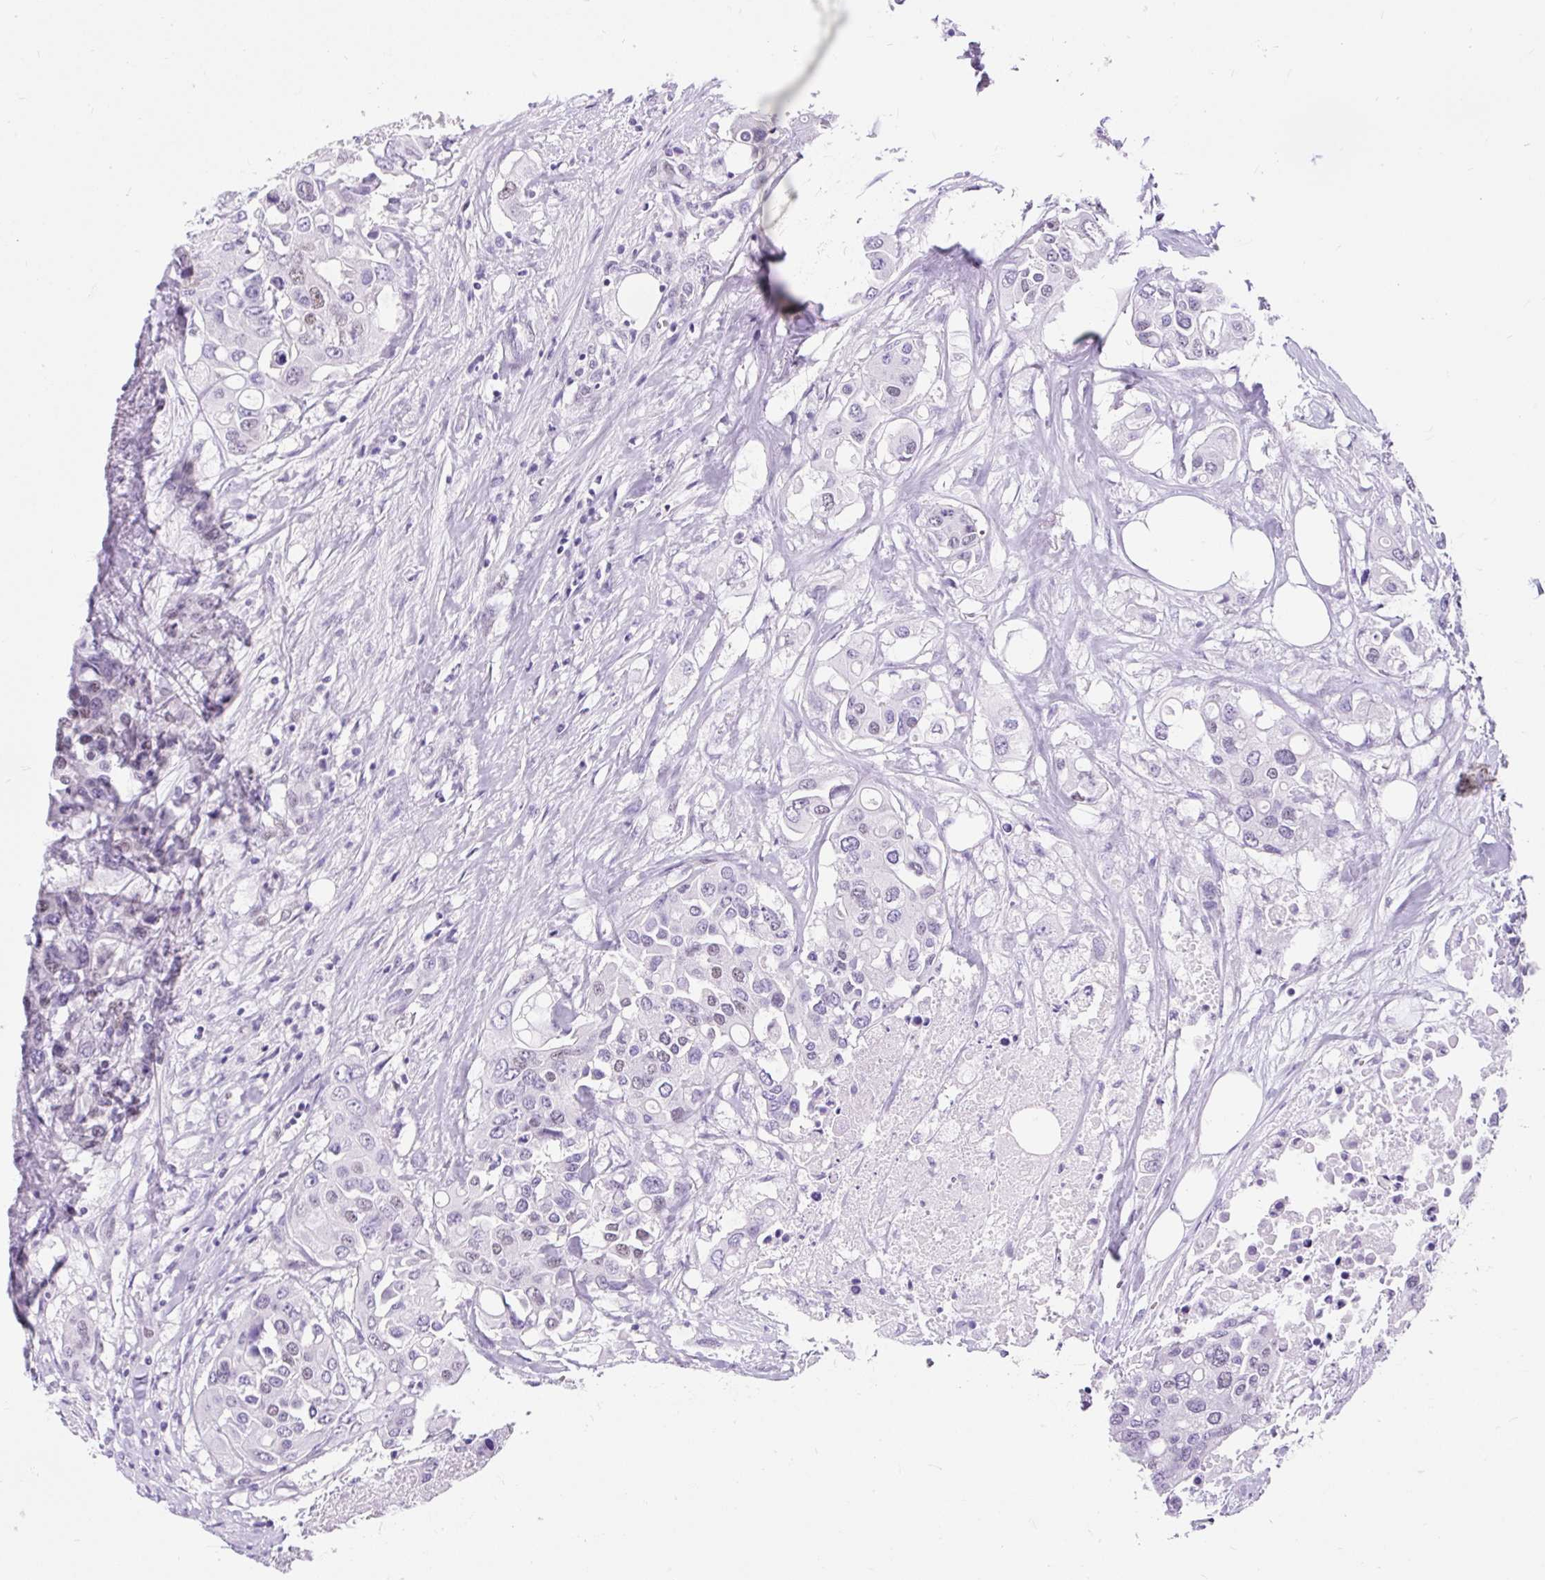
{"staining": {"intensity": "negative", "quantity": "none", "location": "none"}, "tissue": "colorectal cancer", "cell_type": "Tumor cells", "image_type": "cancer", "snomed": [{"axis": "morphology", "description": "Adenocarcinoma, NOS"}, {"axis": "topography", "description": "Colon"}], "caption": "The photomicrograph demonstrates no staining of tumor cells in colorectal cancer.", "gene": "PLCXD2", "patient": {"sex": "male", "age": 77}}